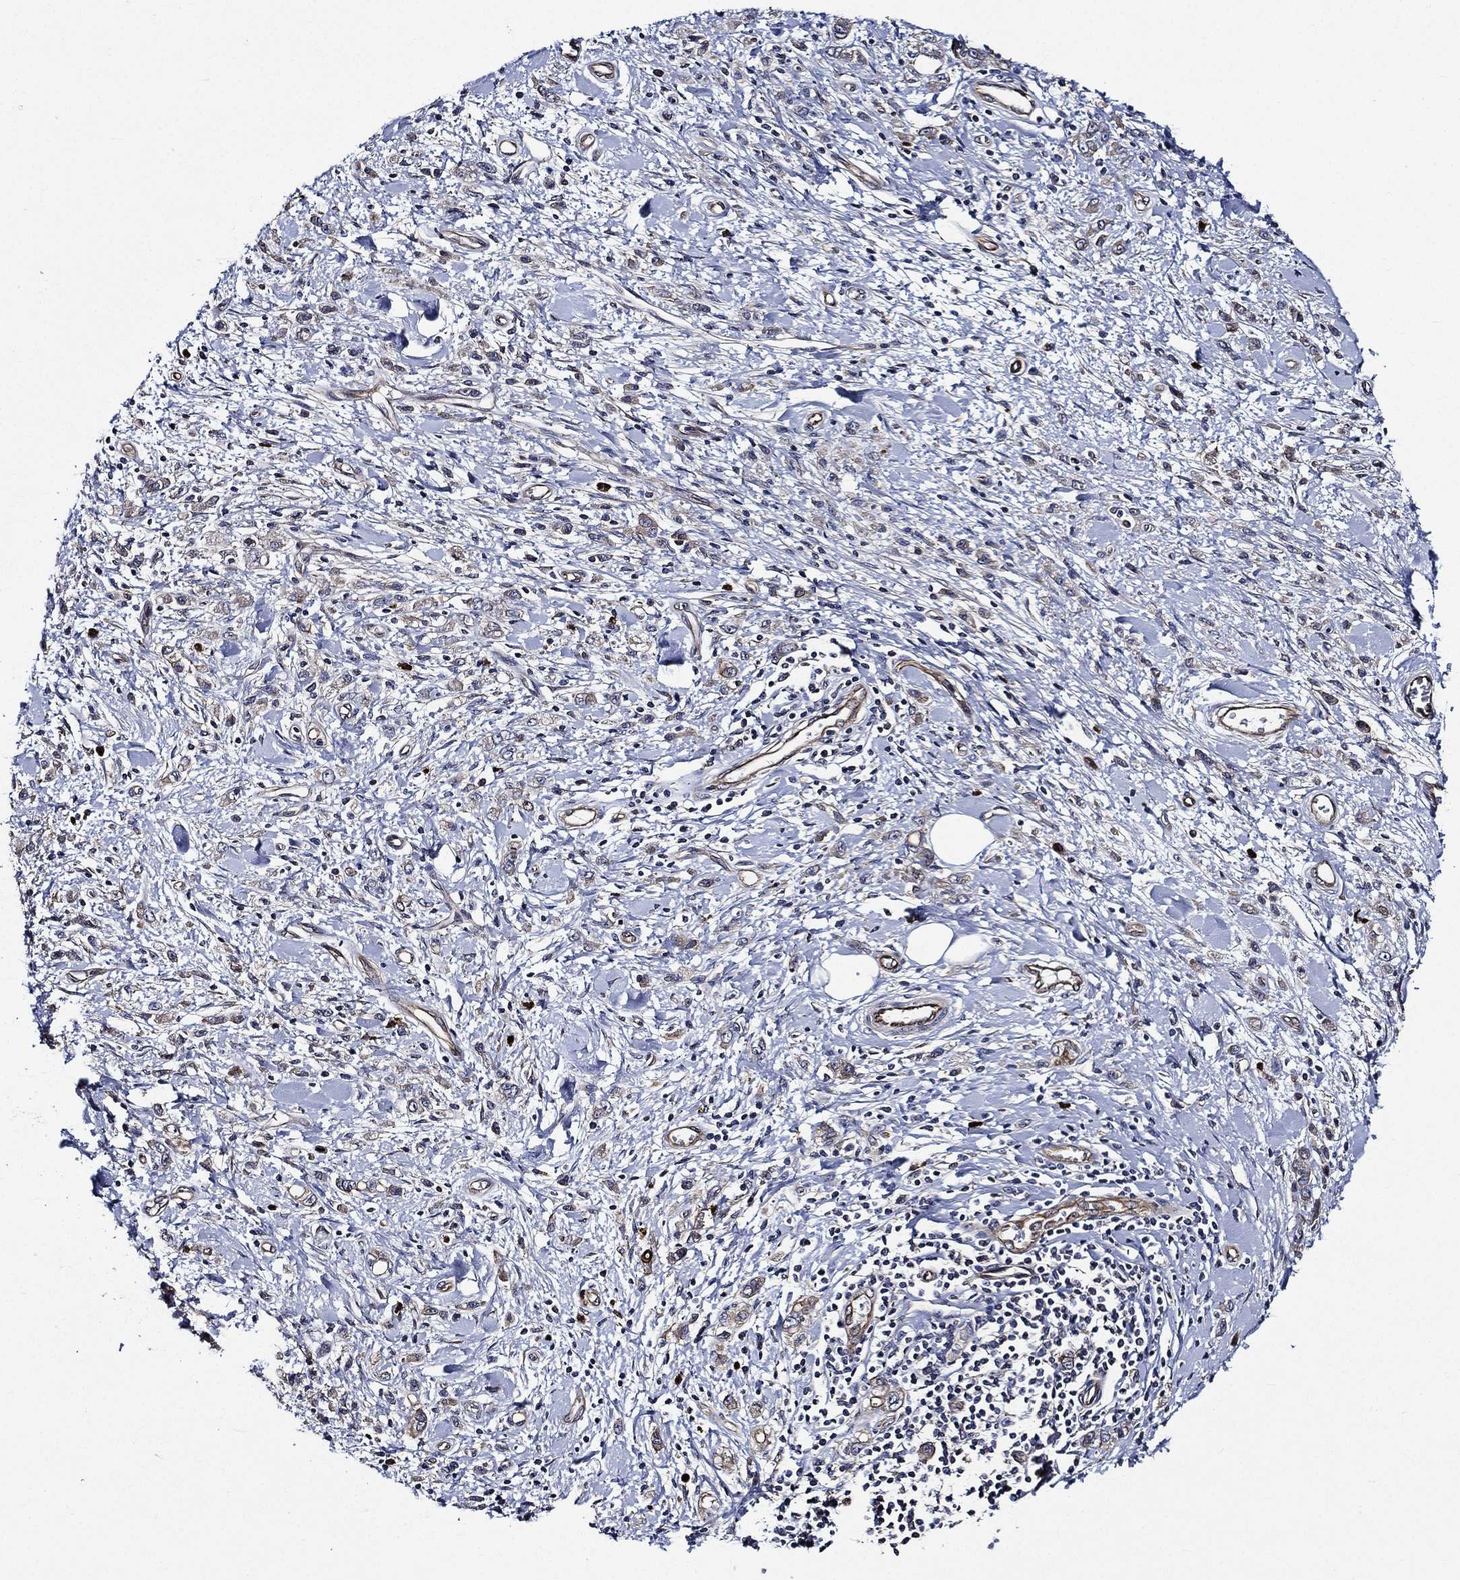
{"staining": {"intensity": "negative", "quantity": "none", "location": "none"}, "tissue": "stomach cancer", "cell_type": "Tumor cells", "image_type": "cancer", "snomed": [{"axis": "morphology", "description": "Adenocarcinoma, NOS"}, {"axis": "topography", "description": "Stomach"}], "caption": "This is an immunohistochemistry (IHC) micrograph of stomach adenocarcinoma. There is no positivity in tumor cells.", "gene": "KIF20B", "patient": {"sex": "male", "age": 77}}